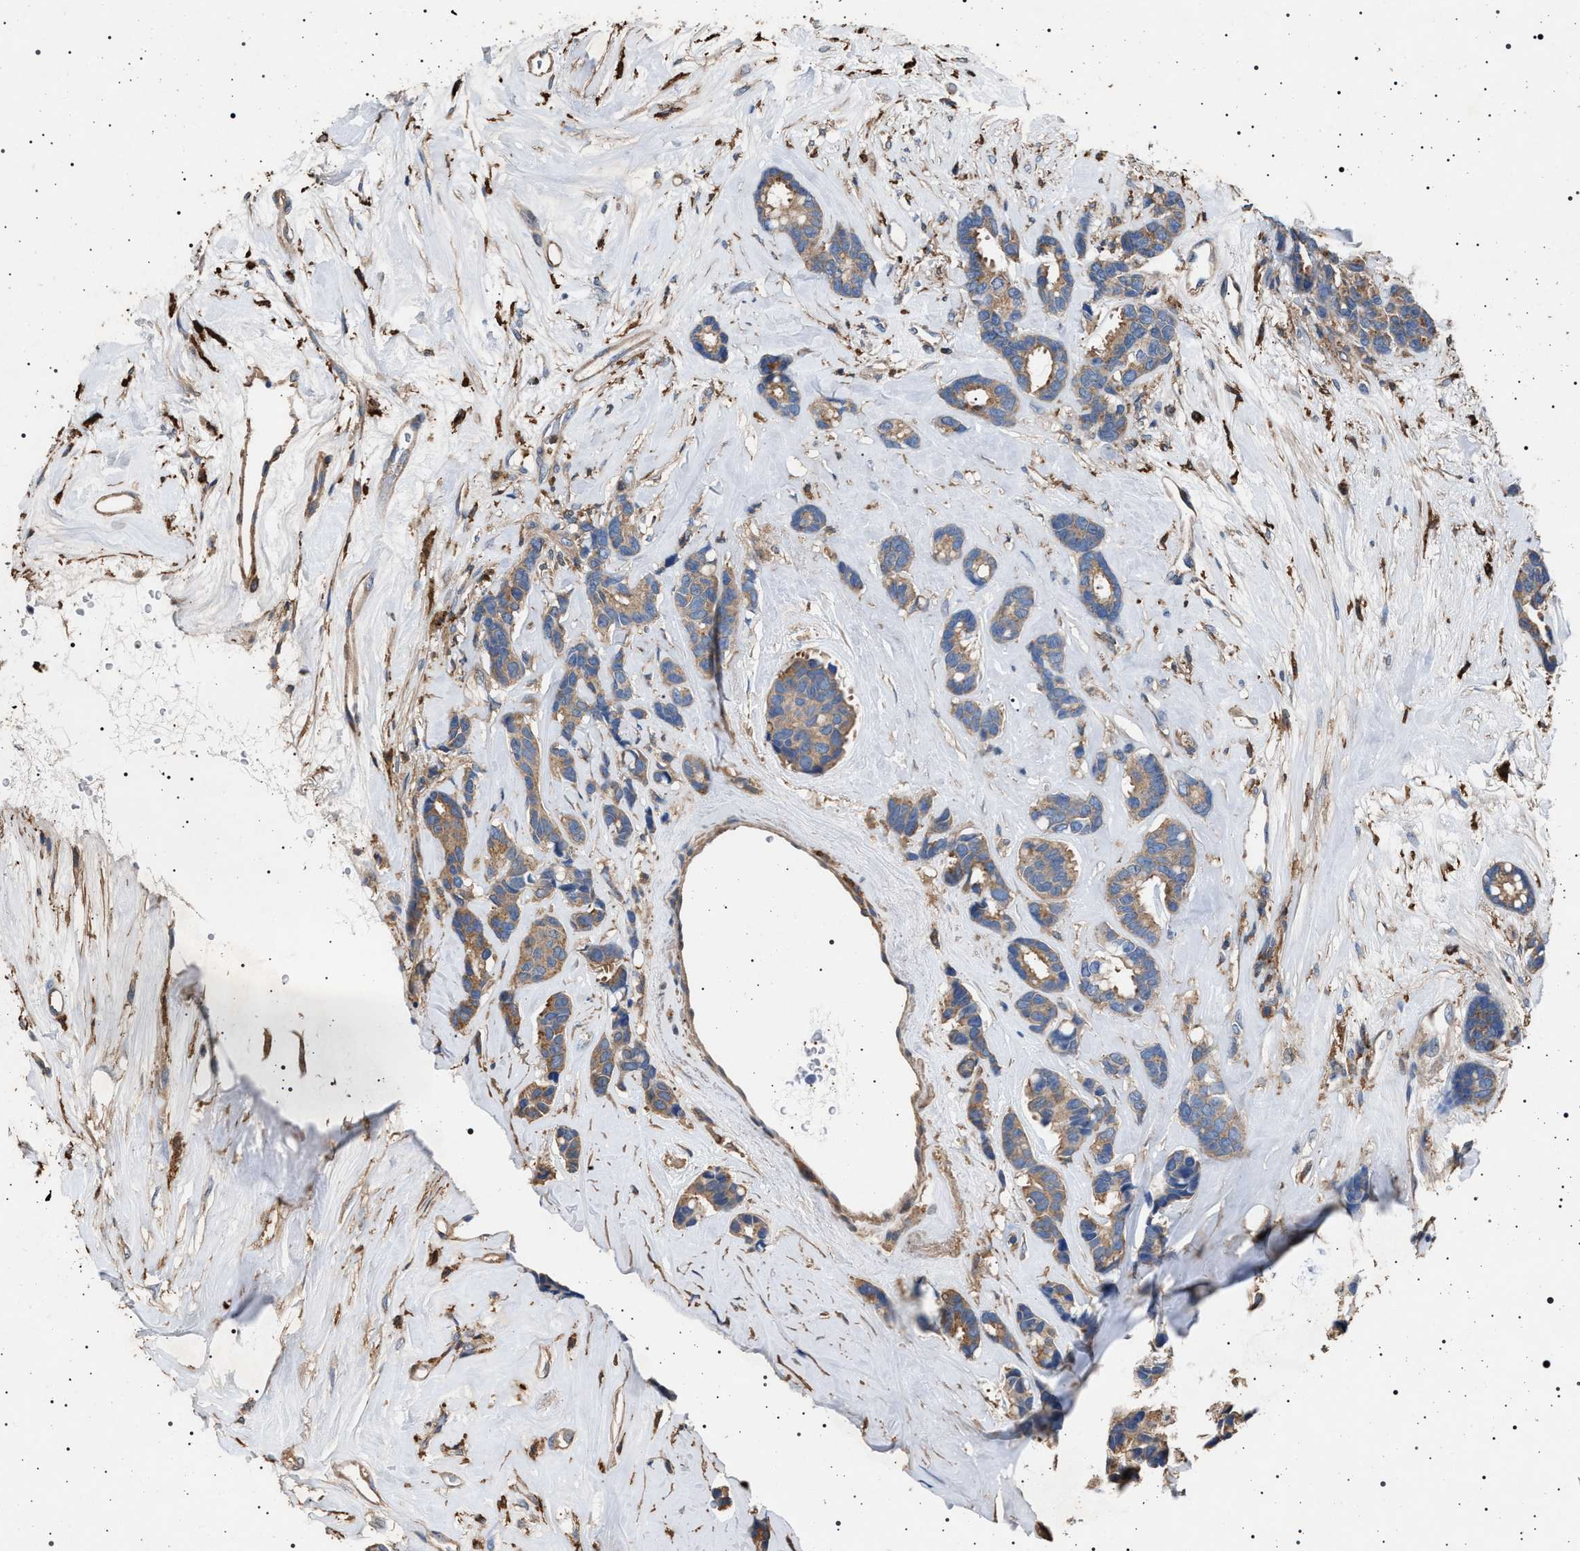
{"staining": {"intensity": "moderate", "quantity": ">75%", "location": "cytoplasmic/membranous"}, "tissue": "breast cancer", "cell_type": "Tumor cells", "image_type": "cancer", "snomed": [{"axis": "morphology", "description": "Duct carcinoma"}, {"axis": "topography", "description": "Breast"}], "caption": "DAB immunohistochemical staining of human breast invasive ductal carcinoma displays moderate cytoplasmic/membranous protein staining in about >75% of tumor cells.", "gene": "SMAP2", "patient": {"sex": "female", "age": 87}}